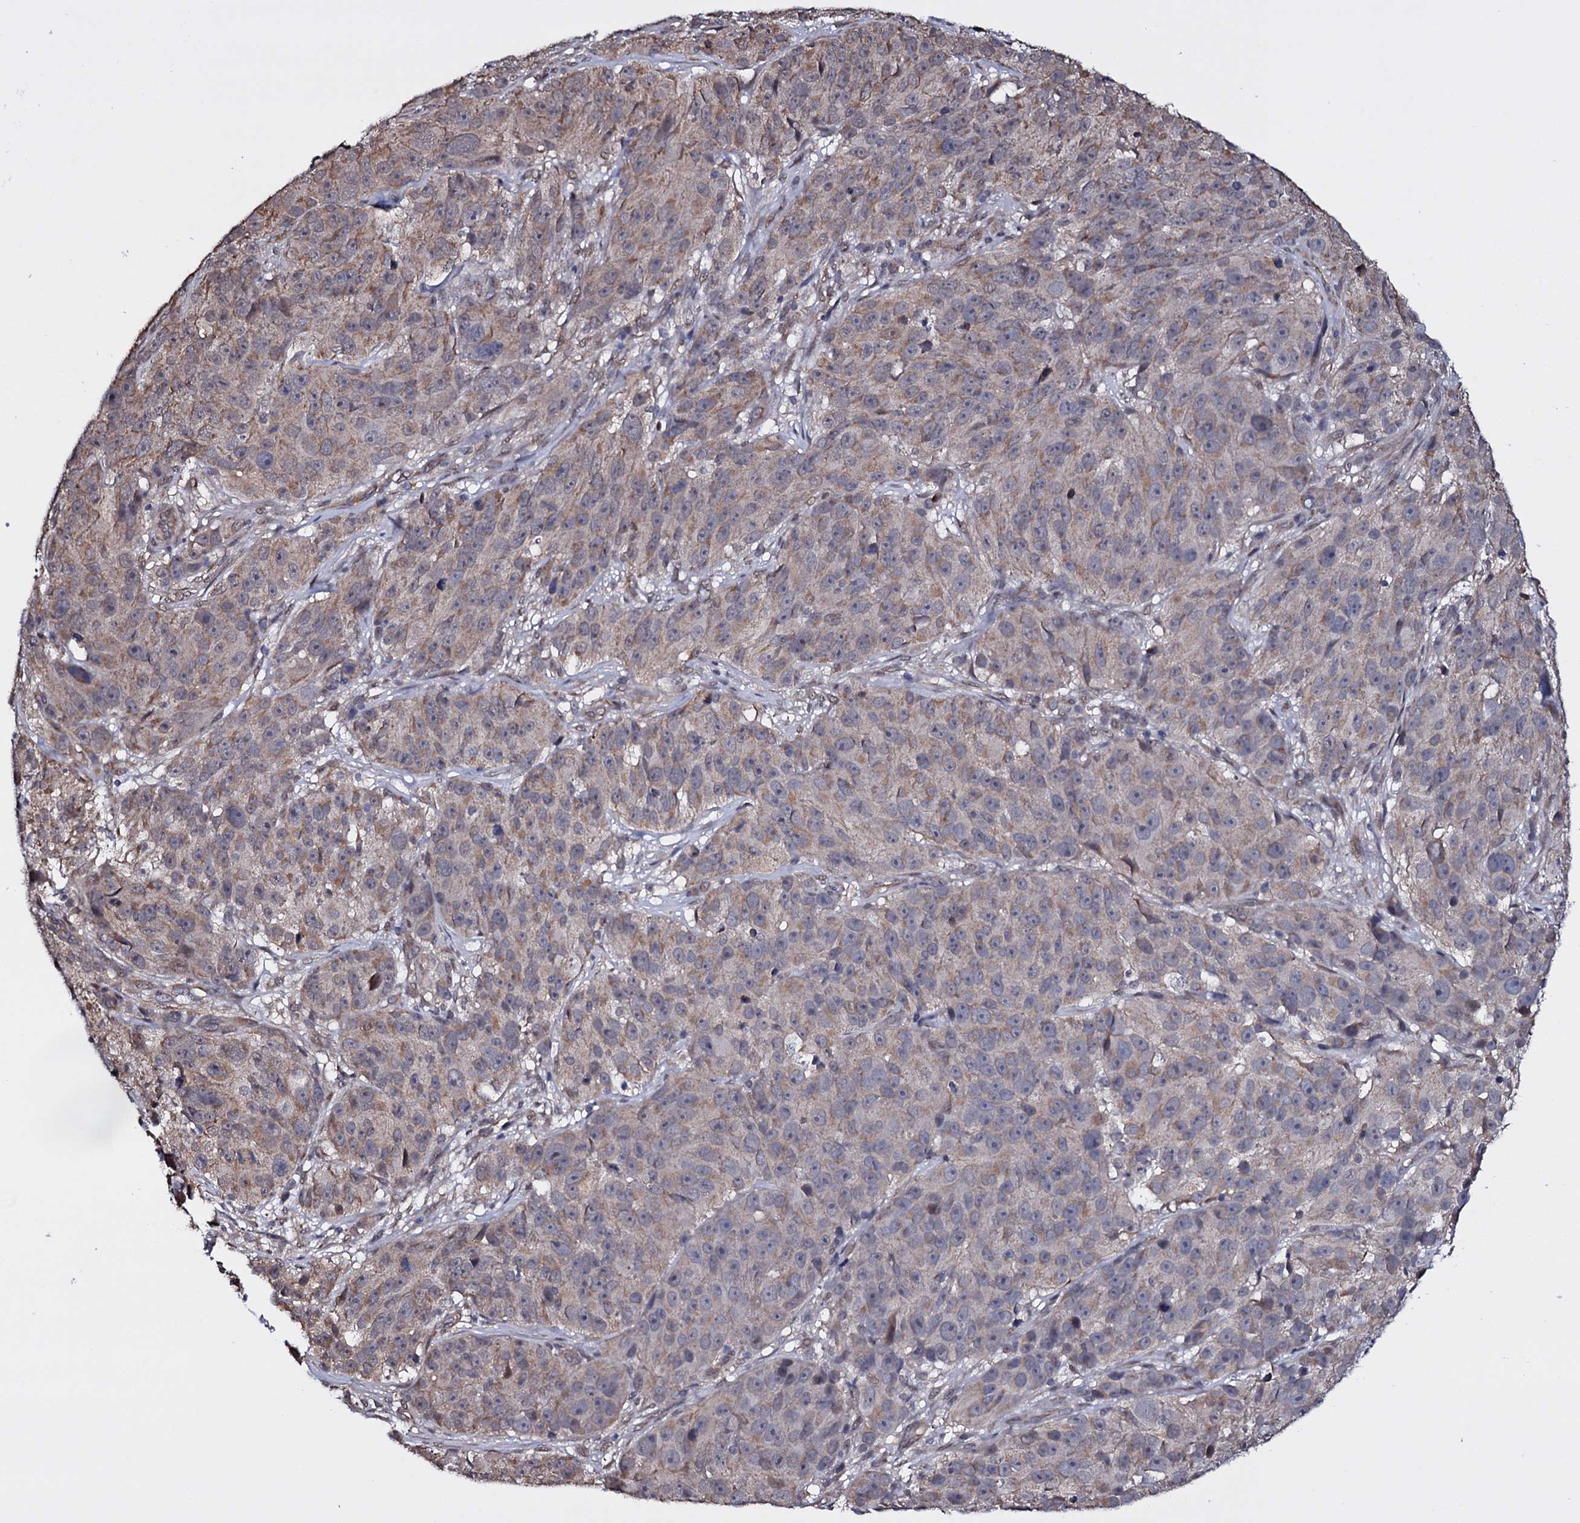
{"staining": {"intensity": "weak", "quantity": "25%-75%", "location": "cytoplasmic/membranous"}, "tissue": "melanoma", "cell_type": "Tumor cells", "image_type": "cancer", "snomed": [{"axis": "morphology", "description": "Malignant melanoma, NOS"}, {"axis": "topography", "description": "Skin"}], "caption": "Human melanoma stained with a protein marker displays weak staining in tumor cells.", "gene": "GAREM1", "patient": {"sex": "male", "age": 84}}